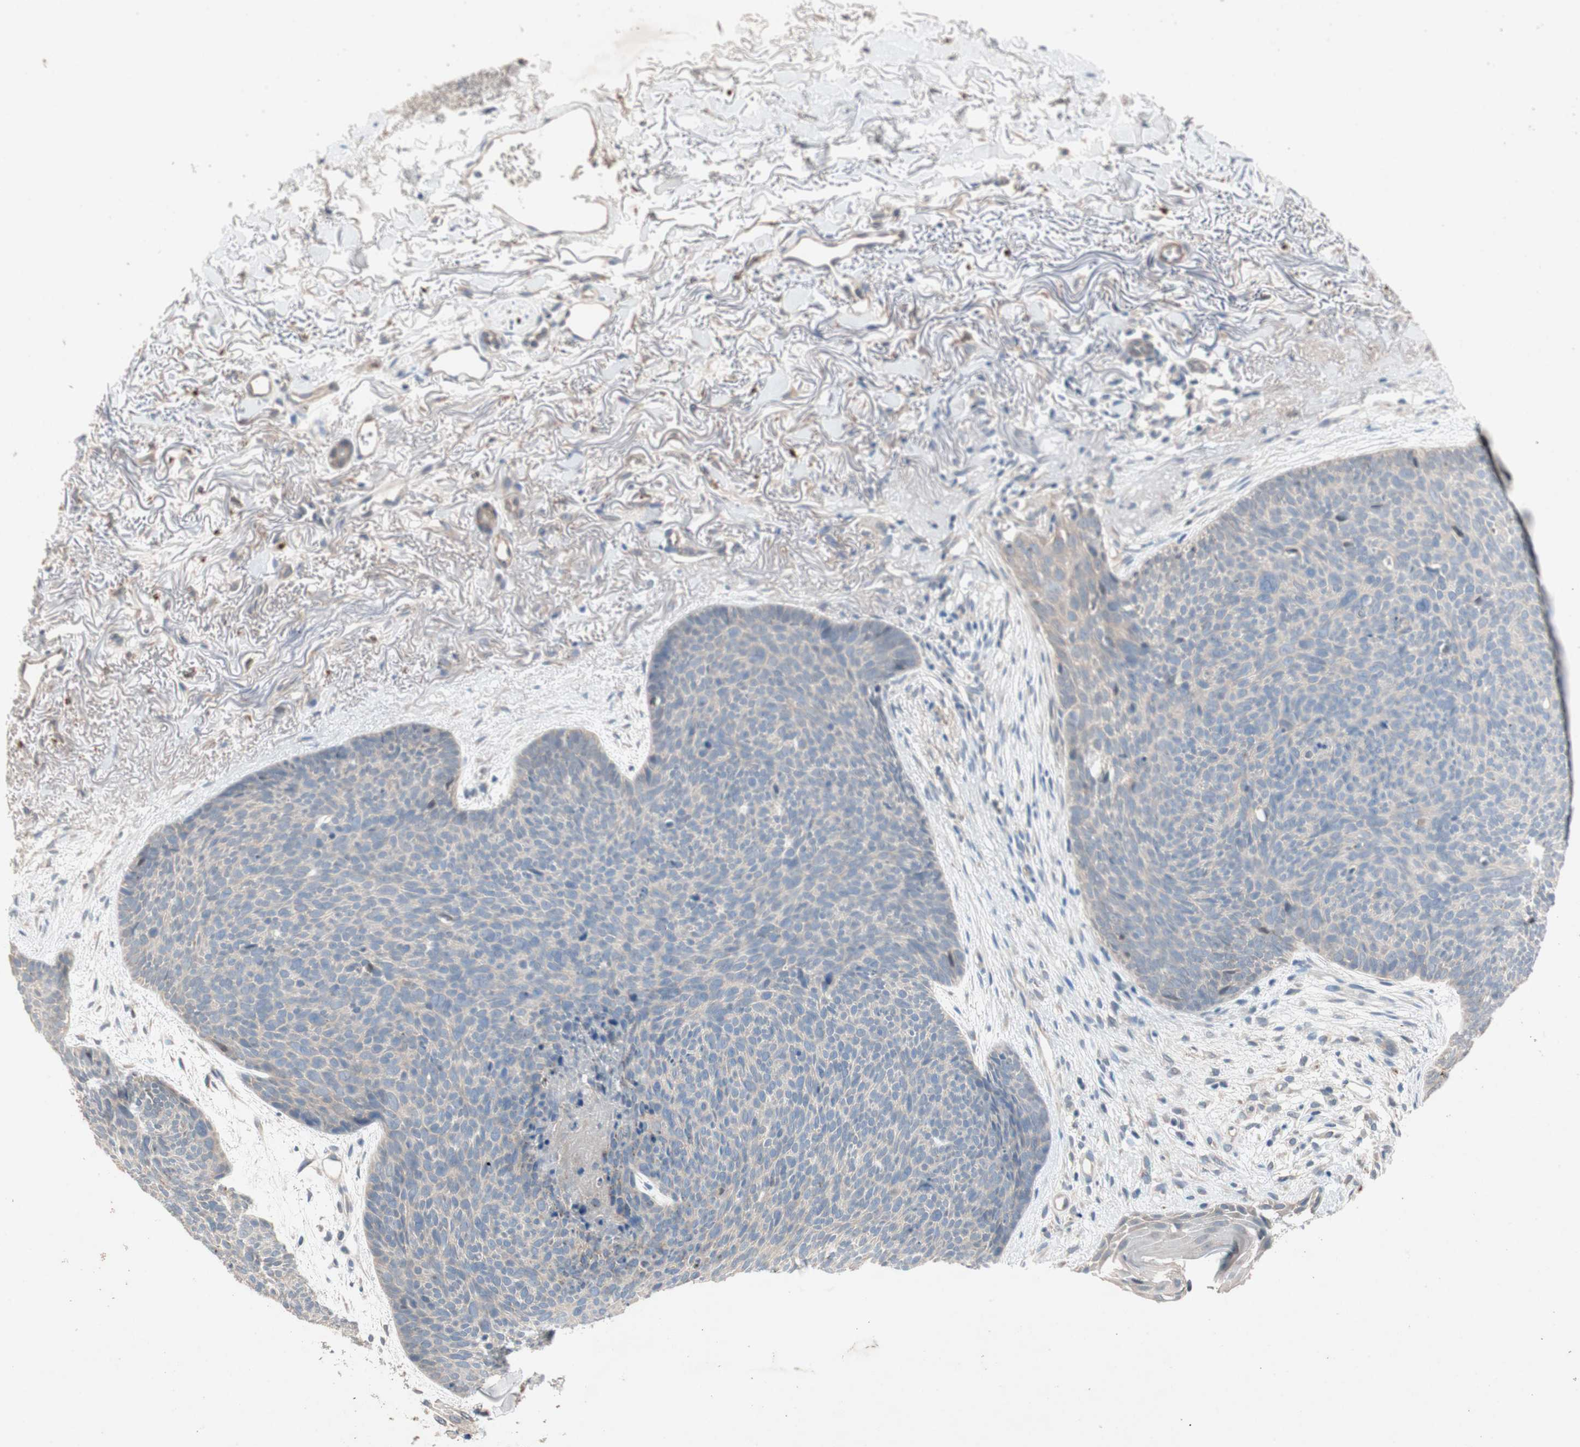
{"staining": {"intensity": "weak", "quantity": "<25%", "location": "cytoplasmic/membranous"}, "tissue": "skin cancer", "cell_type": "Tumor cells", "image_type": "cancer", "snomed": [{"axis": "morphology", "description": "Normal tissue, NOS"}, {"axis": "morphology", "description": "Basal cell carcinoma"}, {"axis": "topography", "description": "Skin"}], "caption": "Tumor cells show no significant staining in skin cancer (basal cell carcinoma).", "gene": "NCLN", "patient": {"sex": "female", "age": 70}}